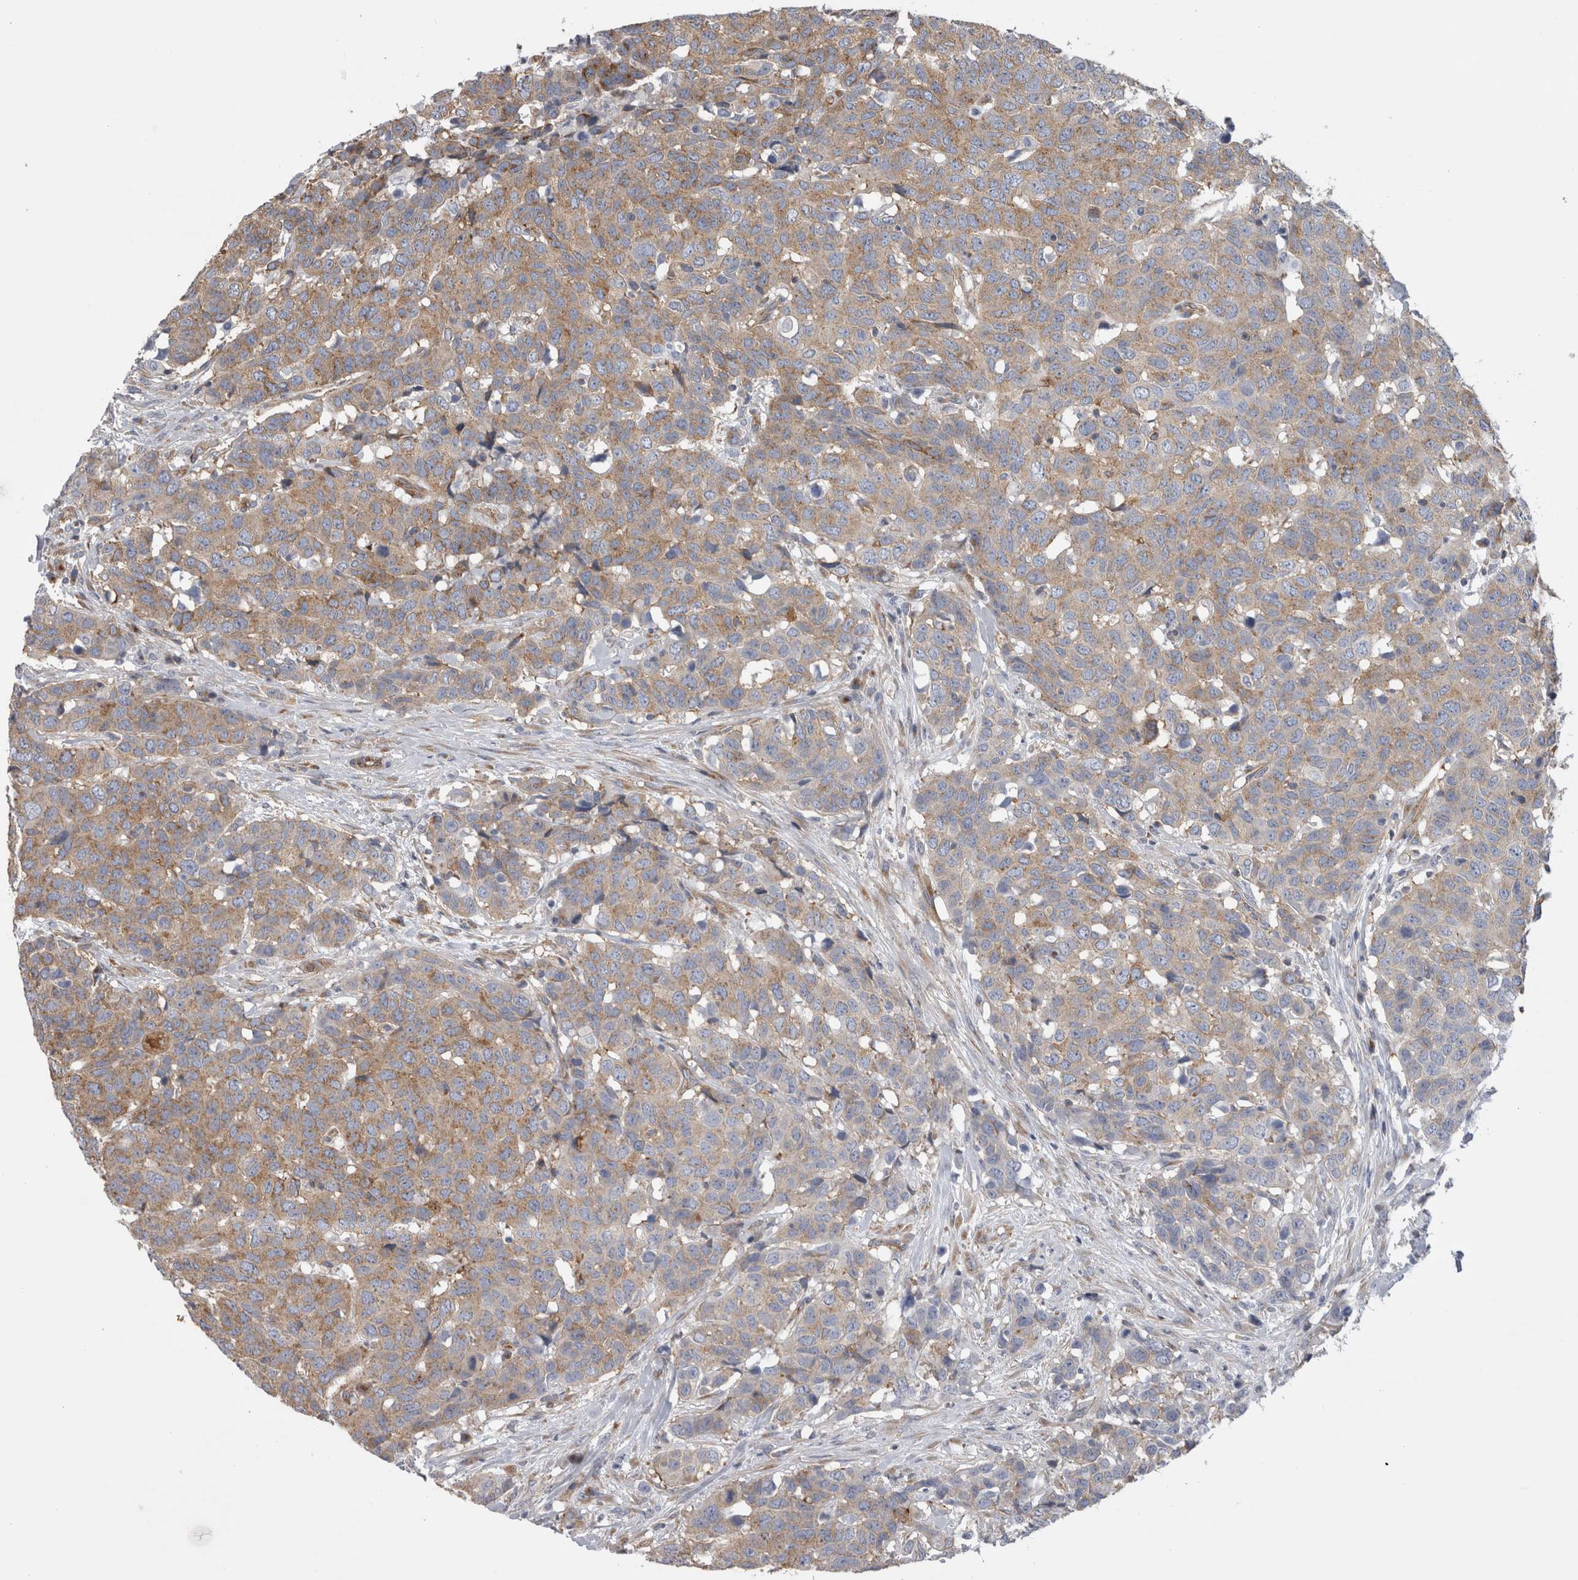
{"staining": {"intensity": "weak", "quantity": ">75%", "location": "cytoplasmic/membranous"}, "tissue": "head and neck cancer", "cell_type": "Tumor cells", "image_type": "cancer", "snomed": [{"axis": "morphology", "description": "Squamous cell carcinoma, NOS"}, {"axis": "topography", "description": "Head-Neck"}], "caption": "Brown immunohistochemical staining in human squamous cell carcinoma (head and neck) demonstrates weak cytoplasmic/membranous staining in about >75% of tumor cells.", "gene": "ATXN3", "patient": {"sex": "male", "age": 66}}